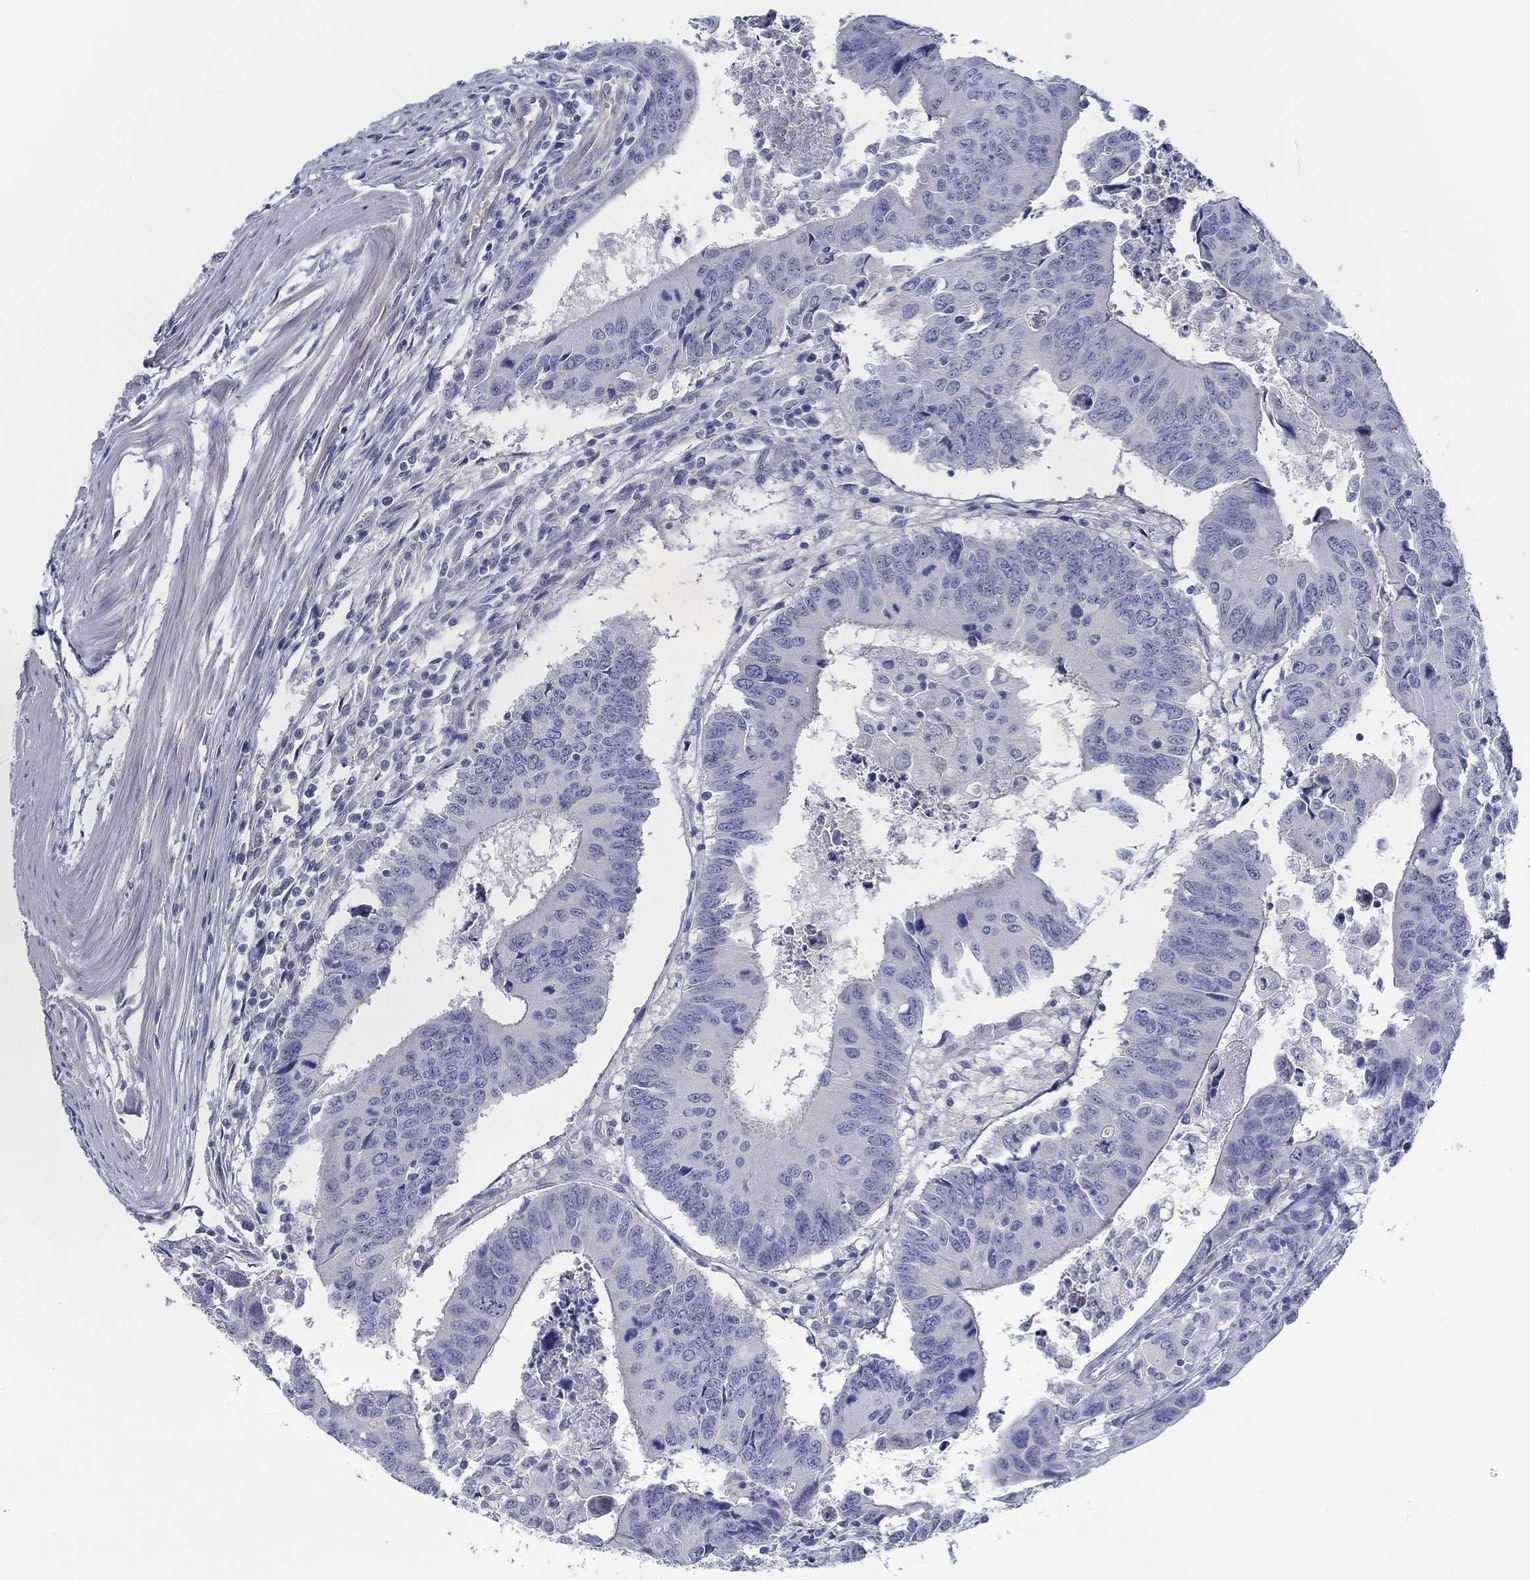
{"staining": {"intensity": "negative", "quantity": "none", "location": "none"}, "tissue": "colorectal cancer", "cell_type": "Tumor cells", "image_type": "cancer", "snomed": [{"axis": "morphology", "description": "Adenocarcinoma, NOS"}, {"axis": "topography", "description": "Rectum"}], "caption": "This is an IHC histopathology image of colorectal cancer. There is no positivity in tumor cells.", "gene": "CRYGD", "patient": {"sex": "male", "age": 67}}